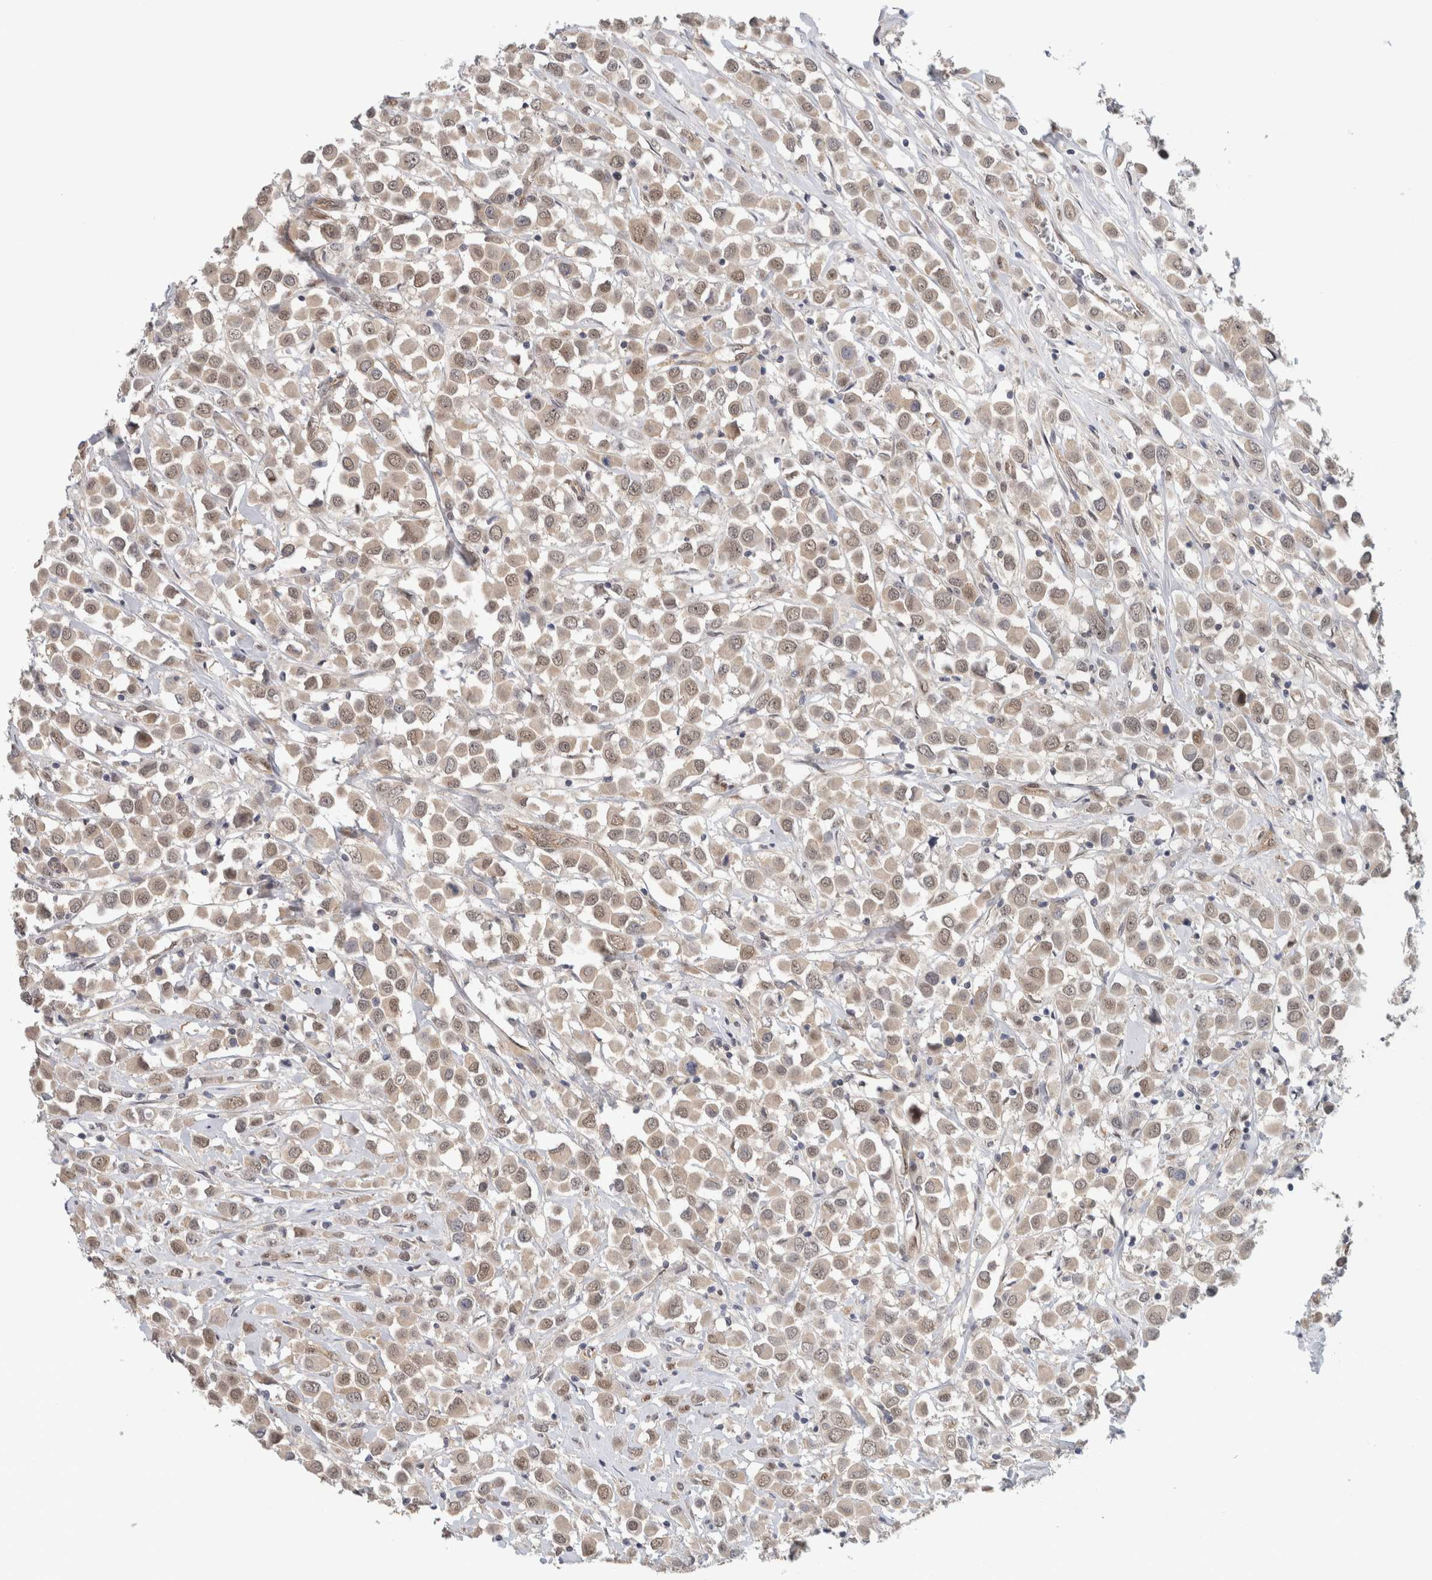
{"staining": {"intensity": "weak", "quantity": ">75%", "location": "cytoplasmic/membranous,nuclear"}, "tissue": "breast cancer", "cell_type": "Tumor cells", "image_type": "cancer", "snomed": [{"axis": "morphology", "description": "Duct carcinoma"}, {"axis": "topography", "description": "Breast"}], "caption": "Protein analysis of breast cancer tissue reveals weak cytoplasmic/membranous and nuclear positivity in about >75% of tumor cells.", "gene": "EIF4G3", "patient": {"sex": "female", "age": 61}}